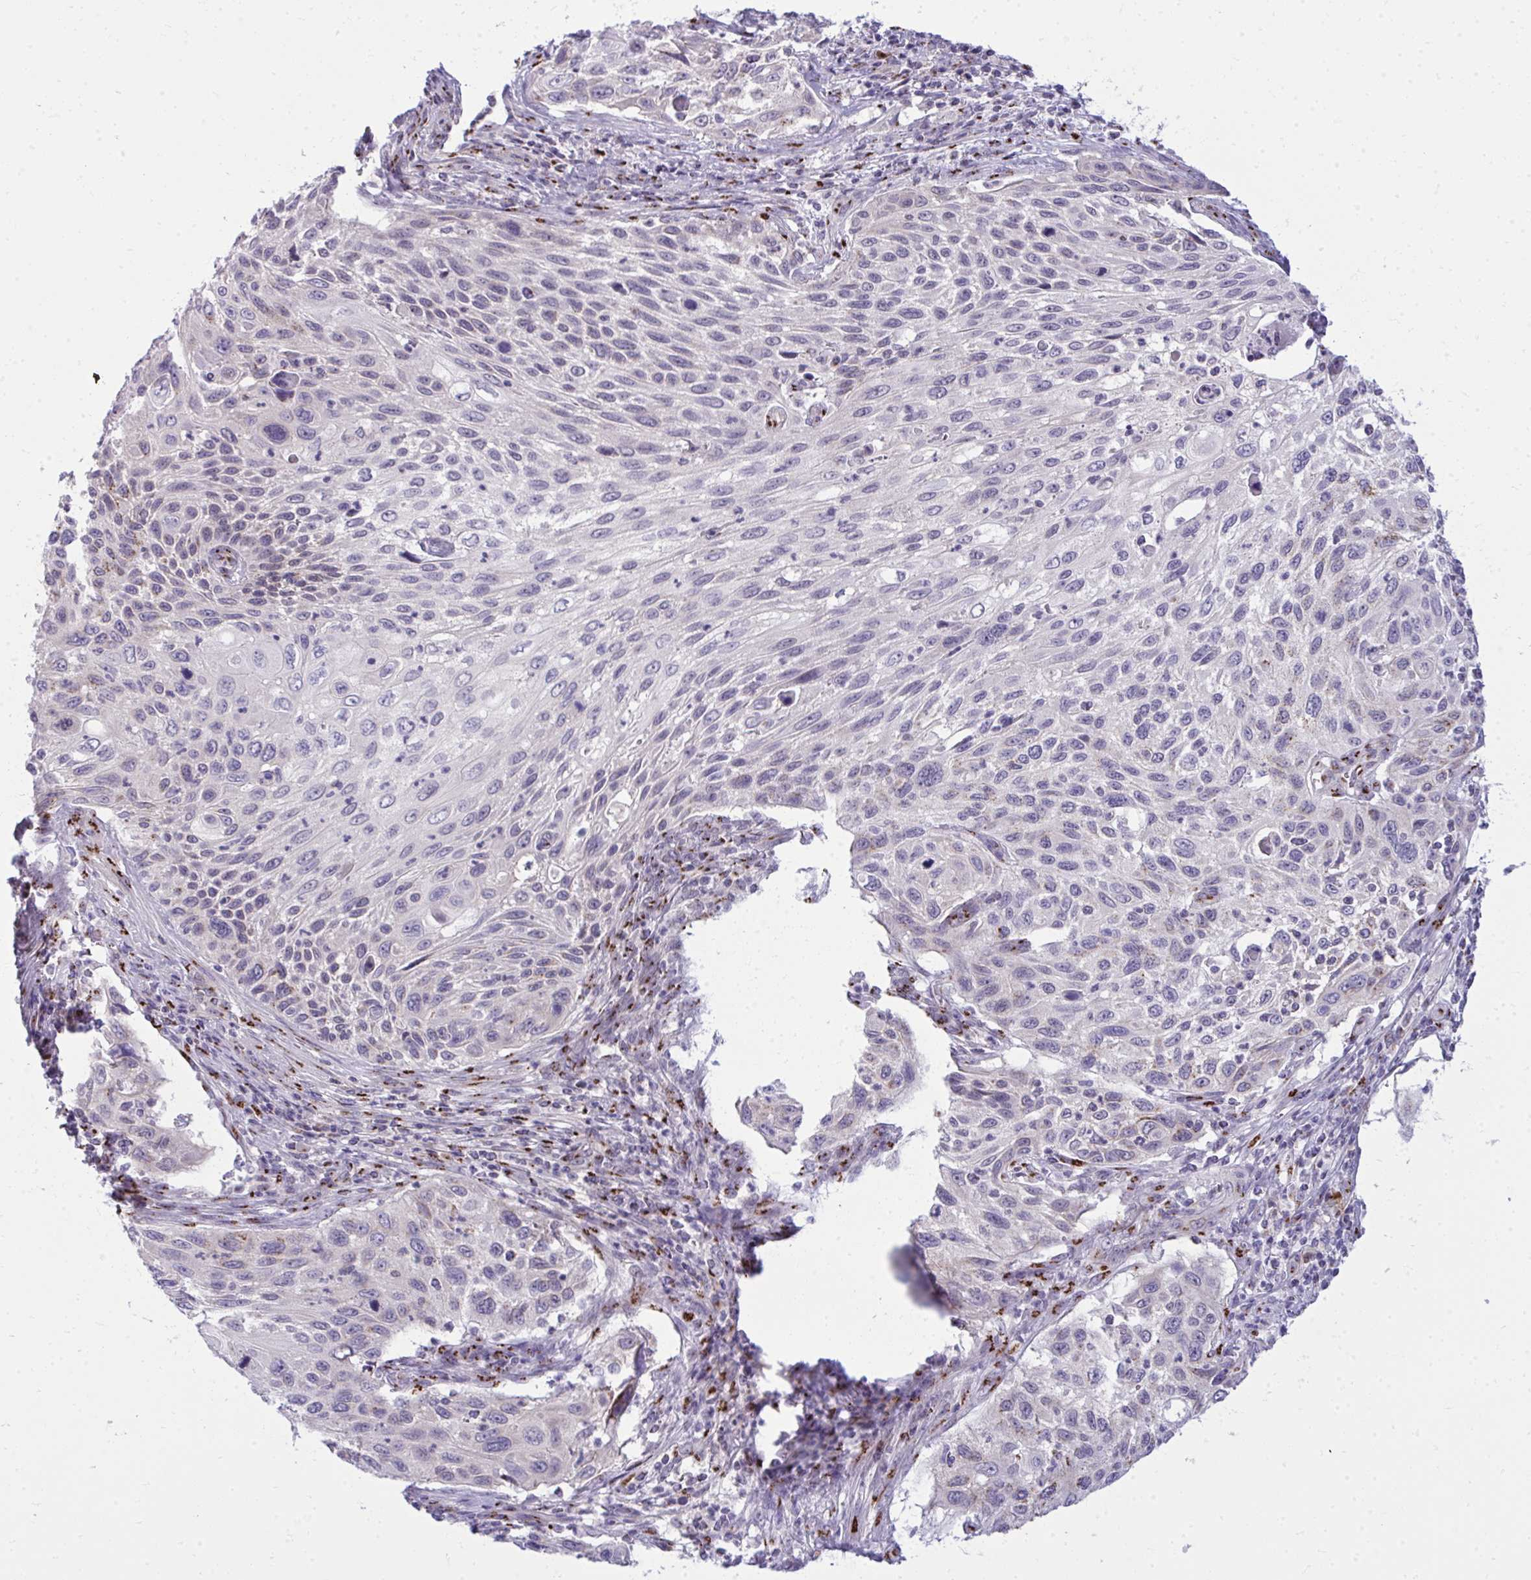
{"staining": {"intensity": "negative", "quantity": "none", "location": "none"}, "tissue": "cervical cancer", "cell_type": "Tumor cells", "image_type": "cancer", "snomed": [{"axis": "morphology", "description": "Squamous cell carcinoma, NOS"}, {"axis": "topography", "description": "Cervix"}], "caption": "The image displays no significant expression in tumor cells of cervical cancer (squamous cell carcinoma).", "gene": "DTX4", "patient": {"sex": "female", "age": 70}}